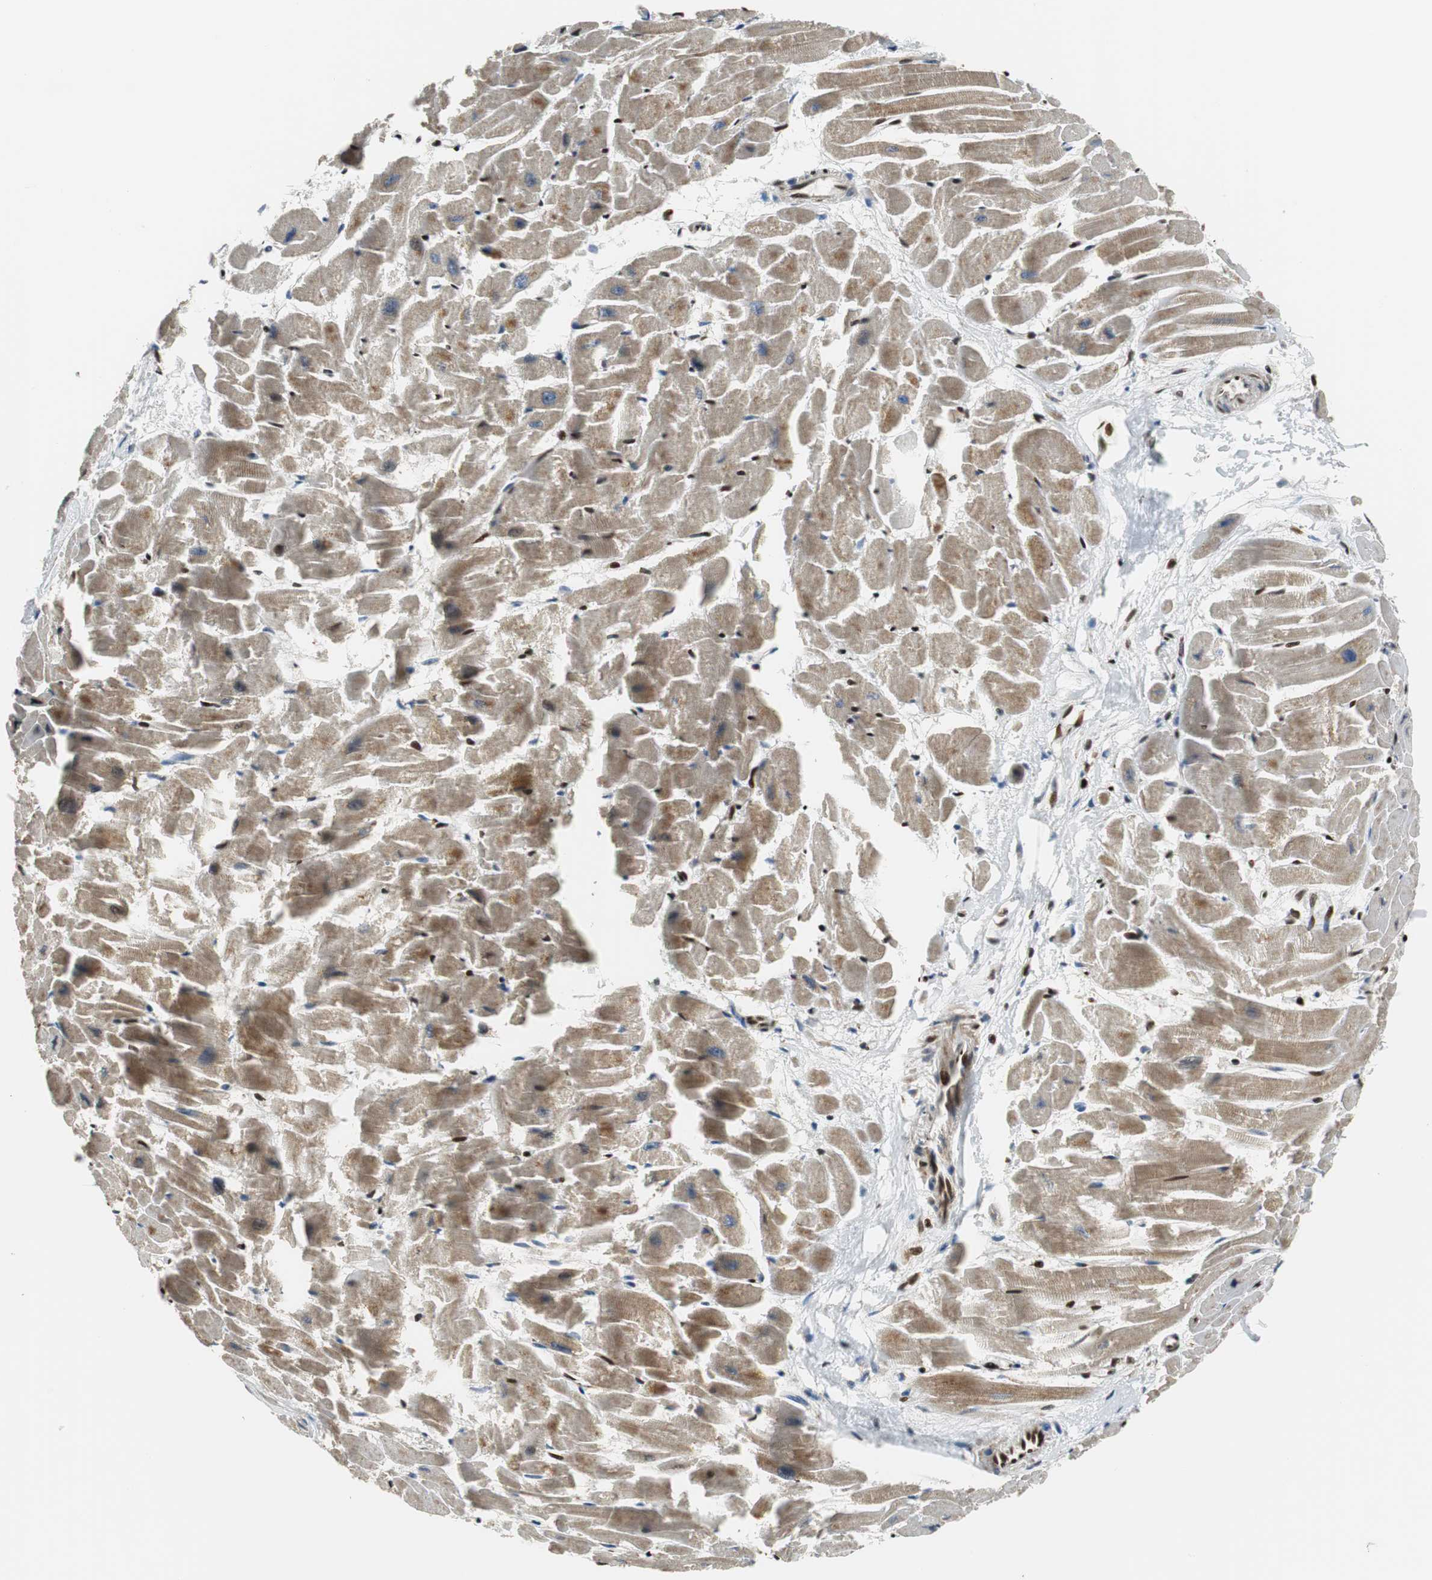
{"staining": {"intensity": "moderate", "quantity": "25%-75%", "location": "nuclear"}, "tissue": "heart muscle", "cell_type": "Cardiomyocytes", "image_type": "normal", "snomed": [{"axis": "morphology", "description": "Normal tissue, NOS"}, {"axis": "topography", "description": "Heart"}], "caption": "Immunohistochemical staining of benign heart muscle demonstrates moderate nuclear protein expression in approximately 25%-75% of cardiomyocytes. The protein is stained brown, and the nuclei are stained in blue (DAB IHC with brightfield microscopy, high magnification).", "gene": "HDAC1", "patient": {"sex": "female", "age": 19}}